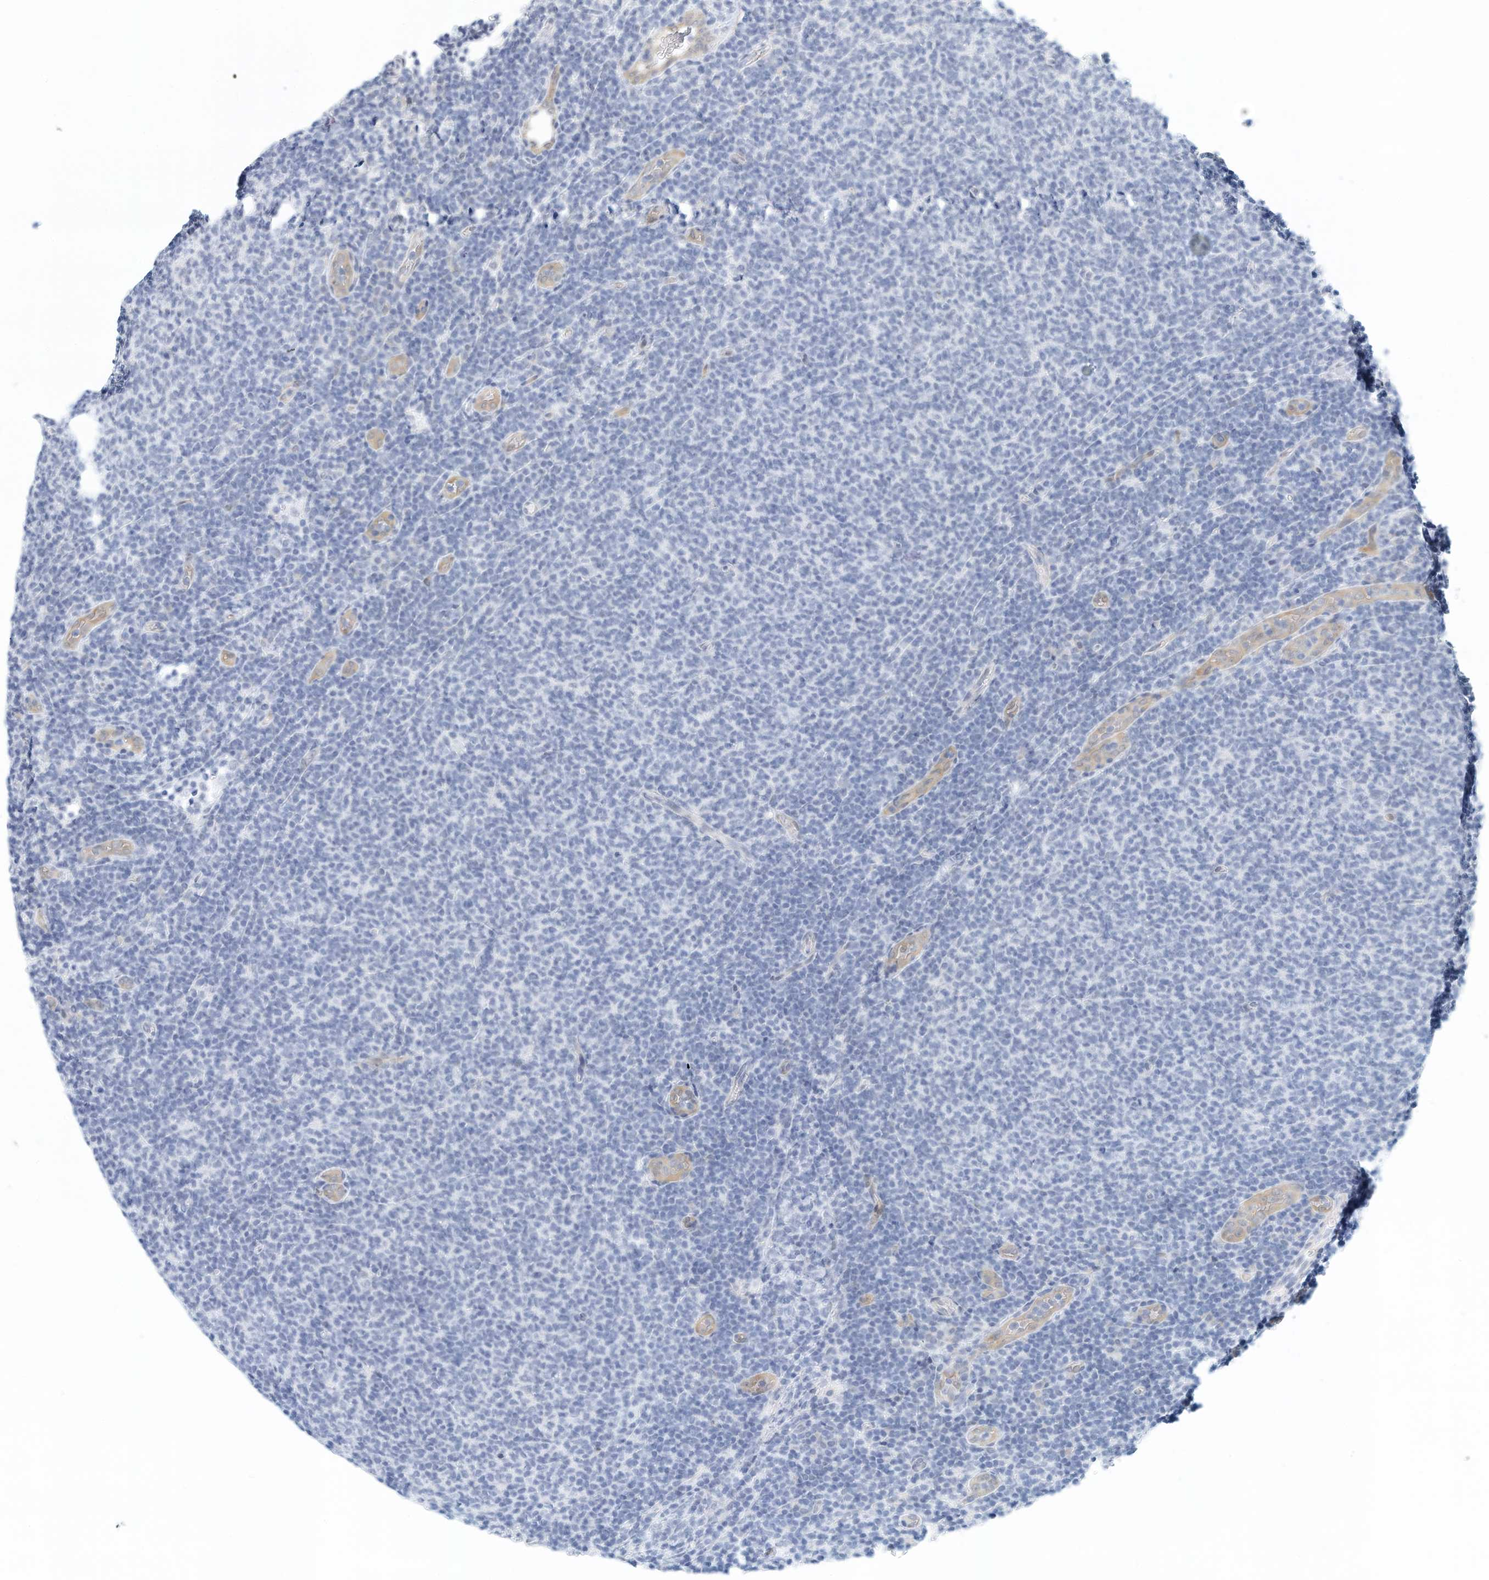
{"staining": {"intensity": "negative", "quantity": "none", "location": "none"}, "tissue": "lymphoma", "cell_type": "Tumor cells", "image_type": "cancer", "snomed": [{"axis": "morphology", "description": "Malignant lymphoma, non-Hodgkin's type, Low grade"}, {"axis": "topography", "description": "Lymph node"}], "caption": "Protein analysis of lymphoma displays no significant positivity in tumor cells.", "gene": "ARHGAP28", "patient": {"sex": "male", "age": 66}}